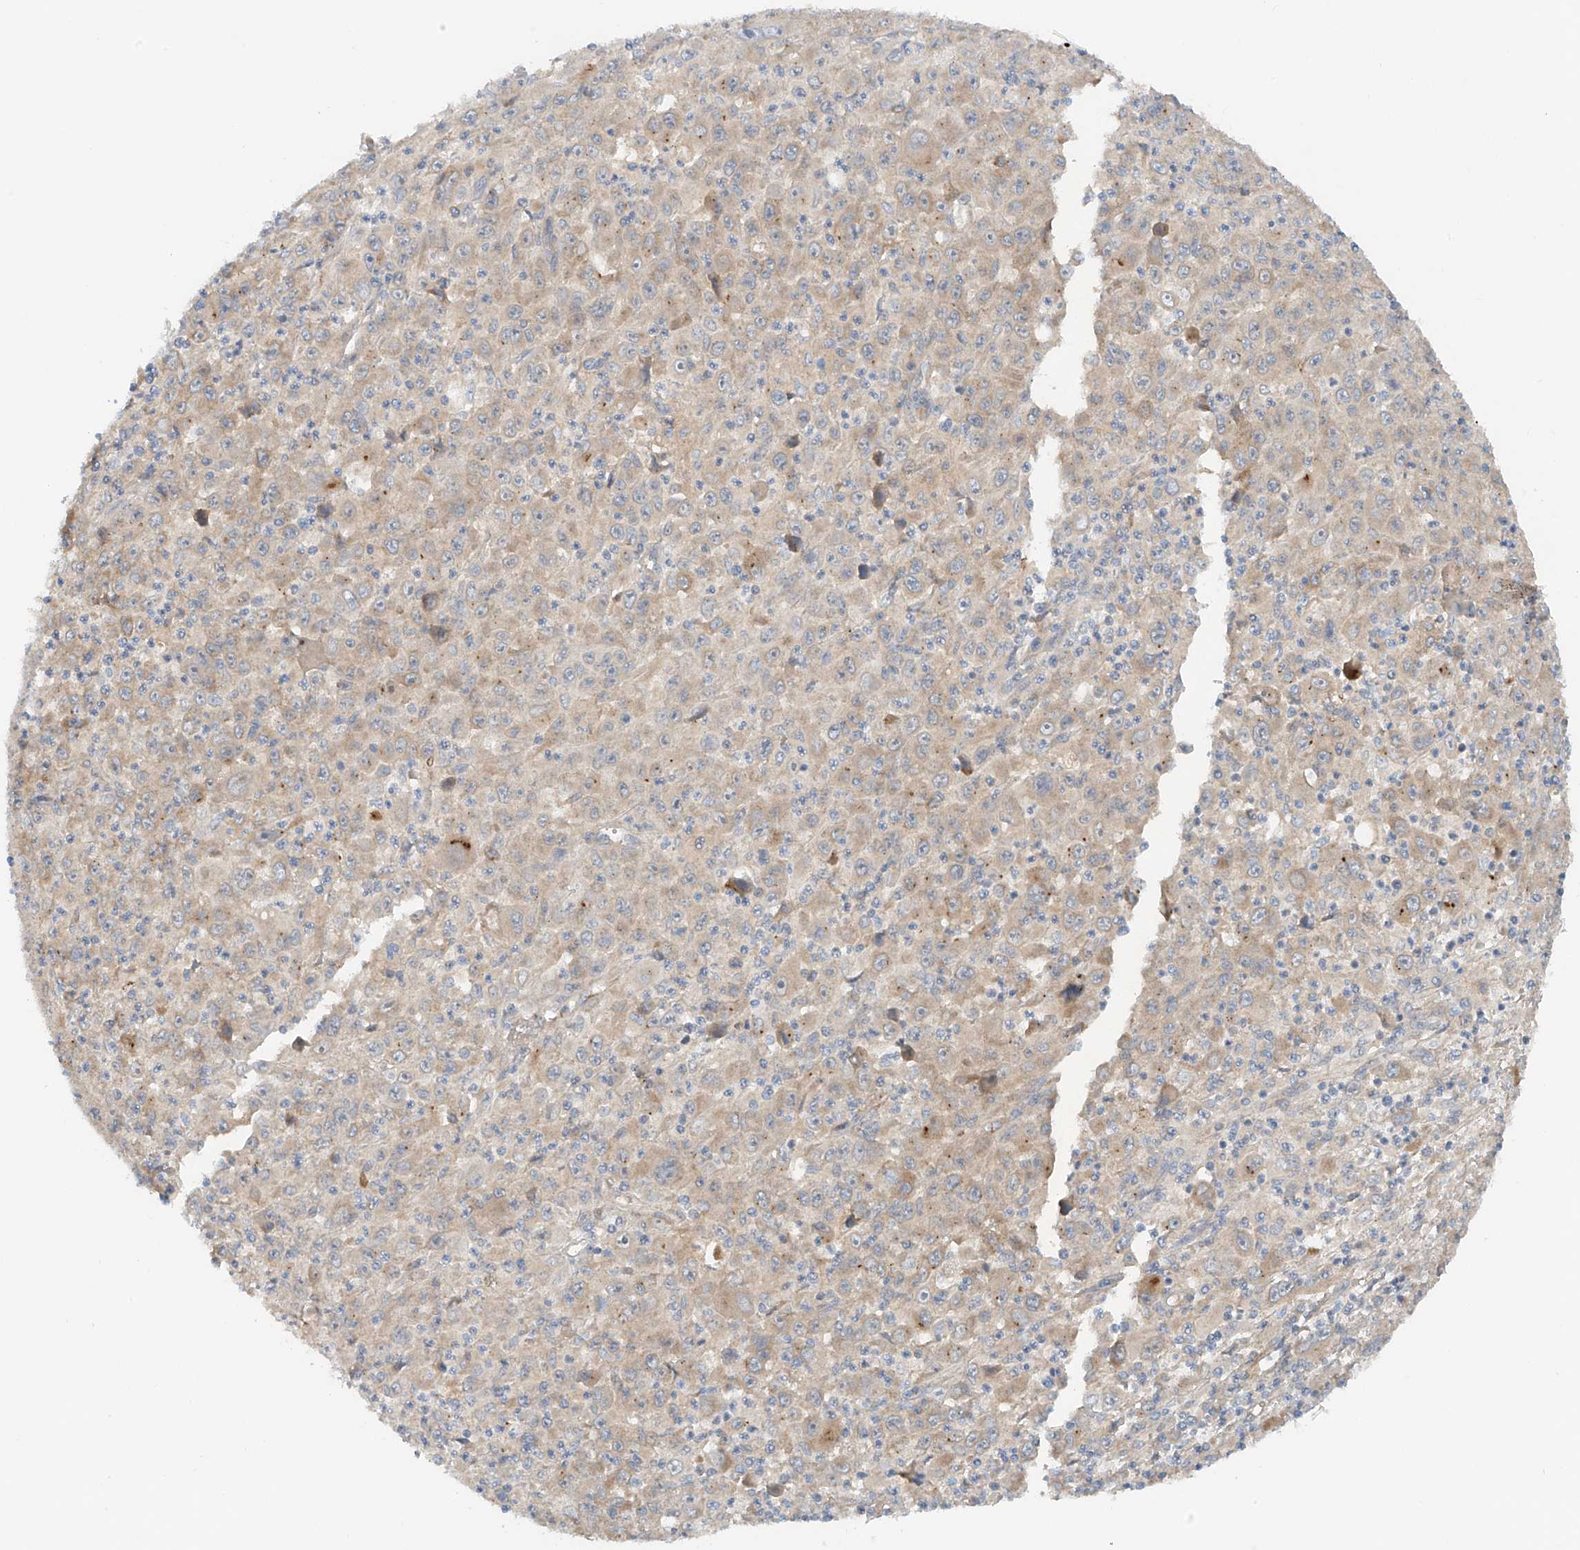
{"staining": {"intensity": "weak", "quantity": "<25%", "location": "cytoplasmic/membranous"}, "tissue": "melanoma", "cell_type": "Tumor cells", "image_type": "cancer", "snomed": [{"axis": "morphology", "description": "Malignant melanoma, Metastatic site"}, {"axis": "topography", "description": "Skin"}], "caption": "This is a histopathology image of IHC staining of malignant melanoma (metastatic site), which shows no staining in tumor cells.", "gene": "LYRM9", "patient": {"sex": "female", "age": 56}}